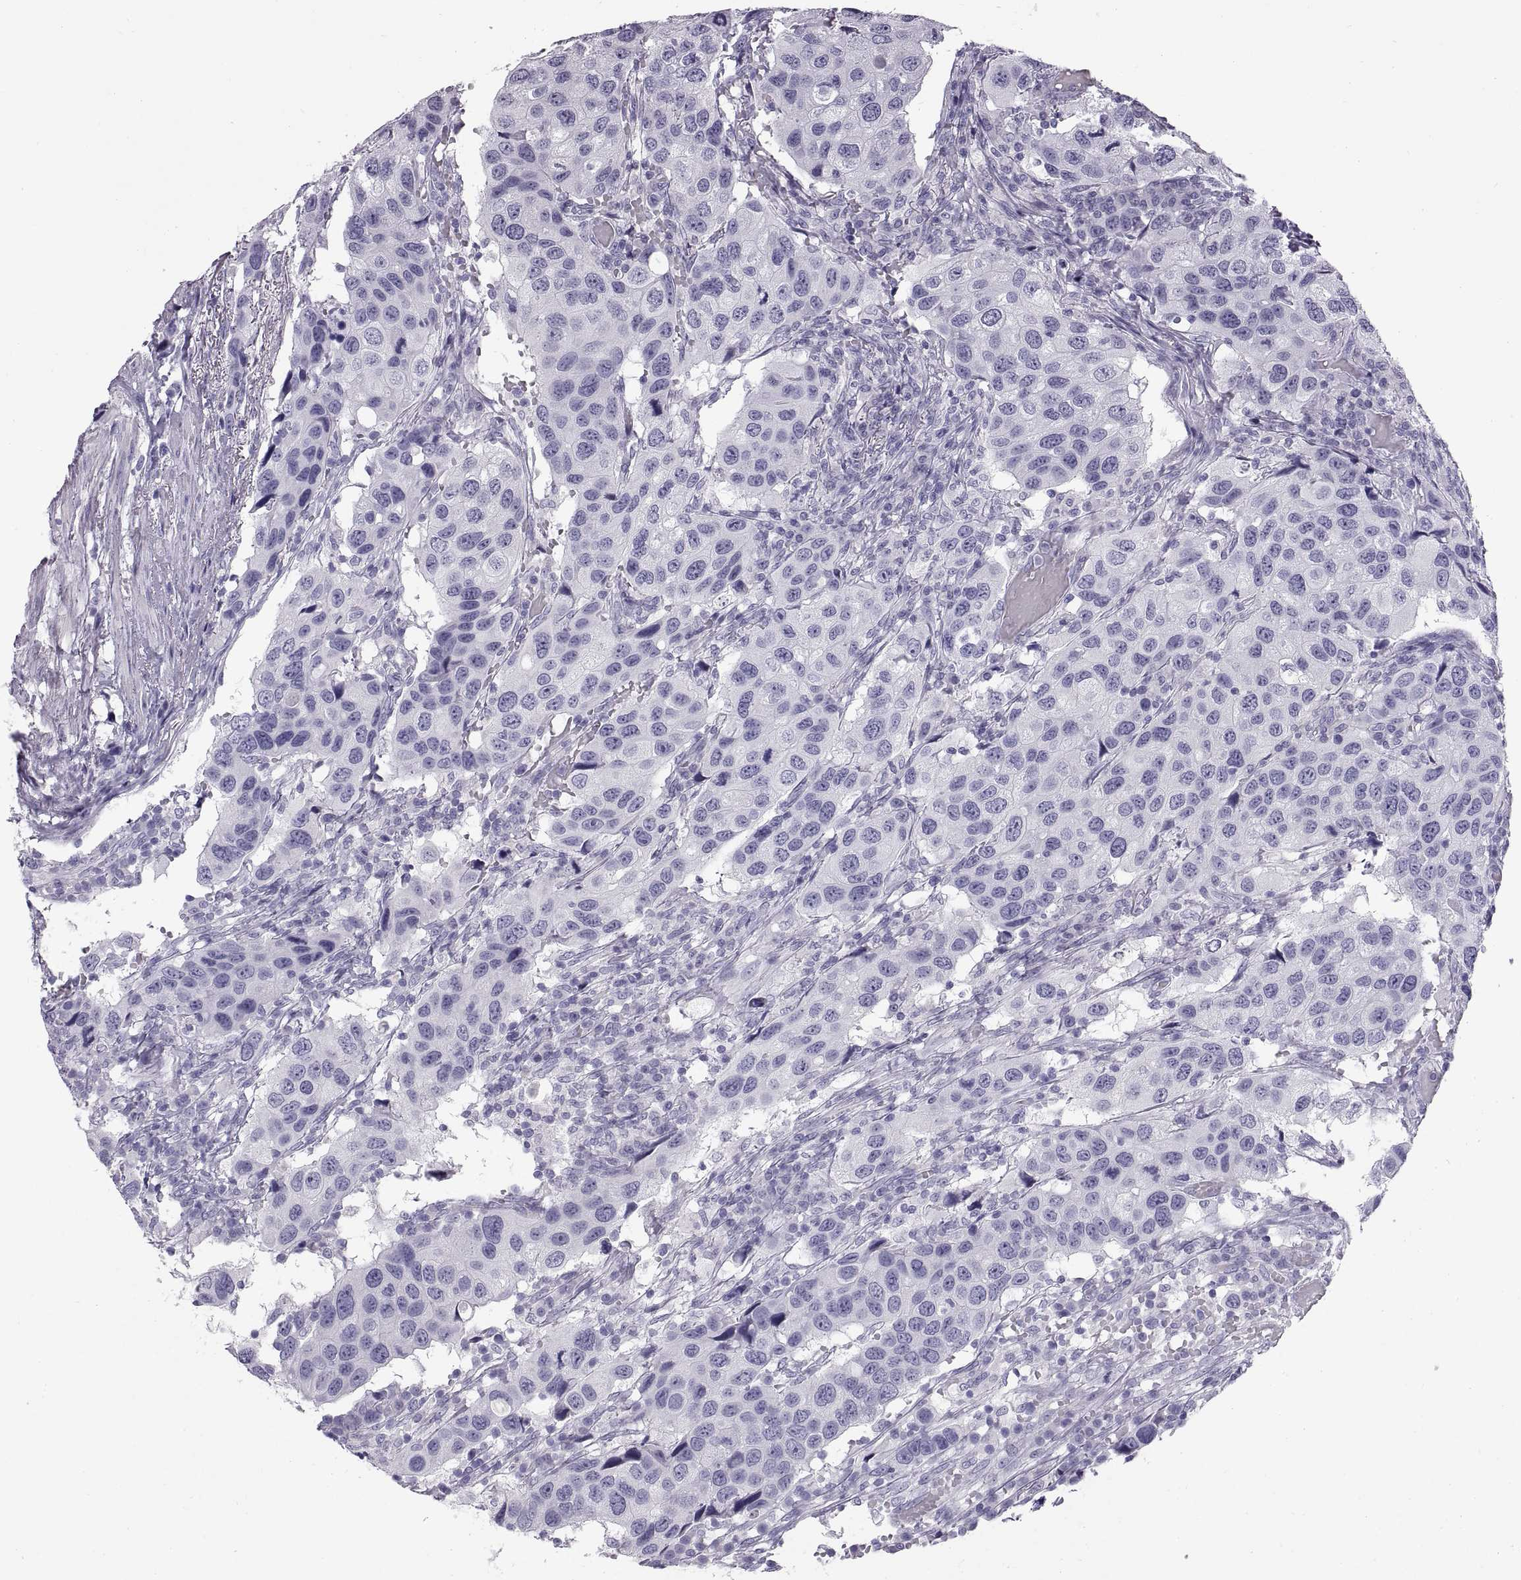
{"staining": {"intensity": "negative", "quantity": "none", "location": "none"}, "tissue": "urothelial cancer", "cell_type": "Tumor cells", "image_type": "cancer", "snomed": [{"axis": "morphology", "description": "Urothelial carcinoma, High grade"}, {"axis": "topography", "description": "Urinary bladder"}], "caption": "The IHC micrograph has no significant positivity in tumor cells of urothelial cancer tissue.", "gene": "WFDC8", "patient": {"sex": "male", "age": 79}}